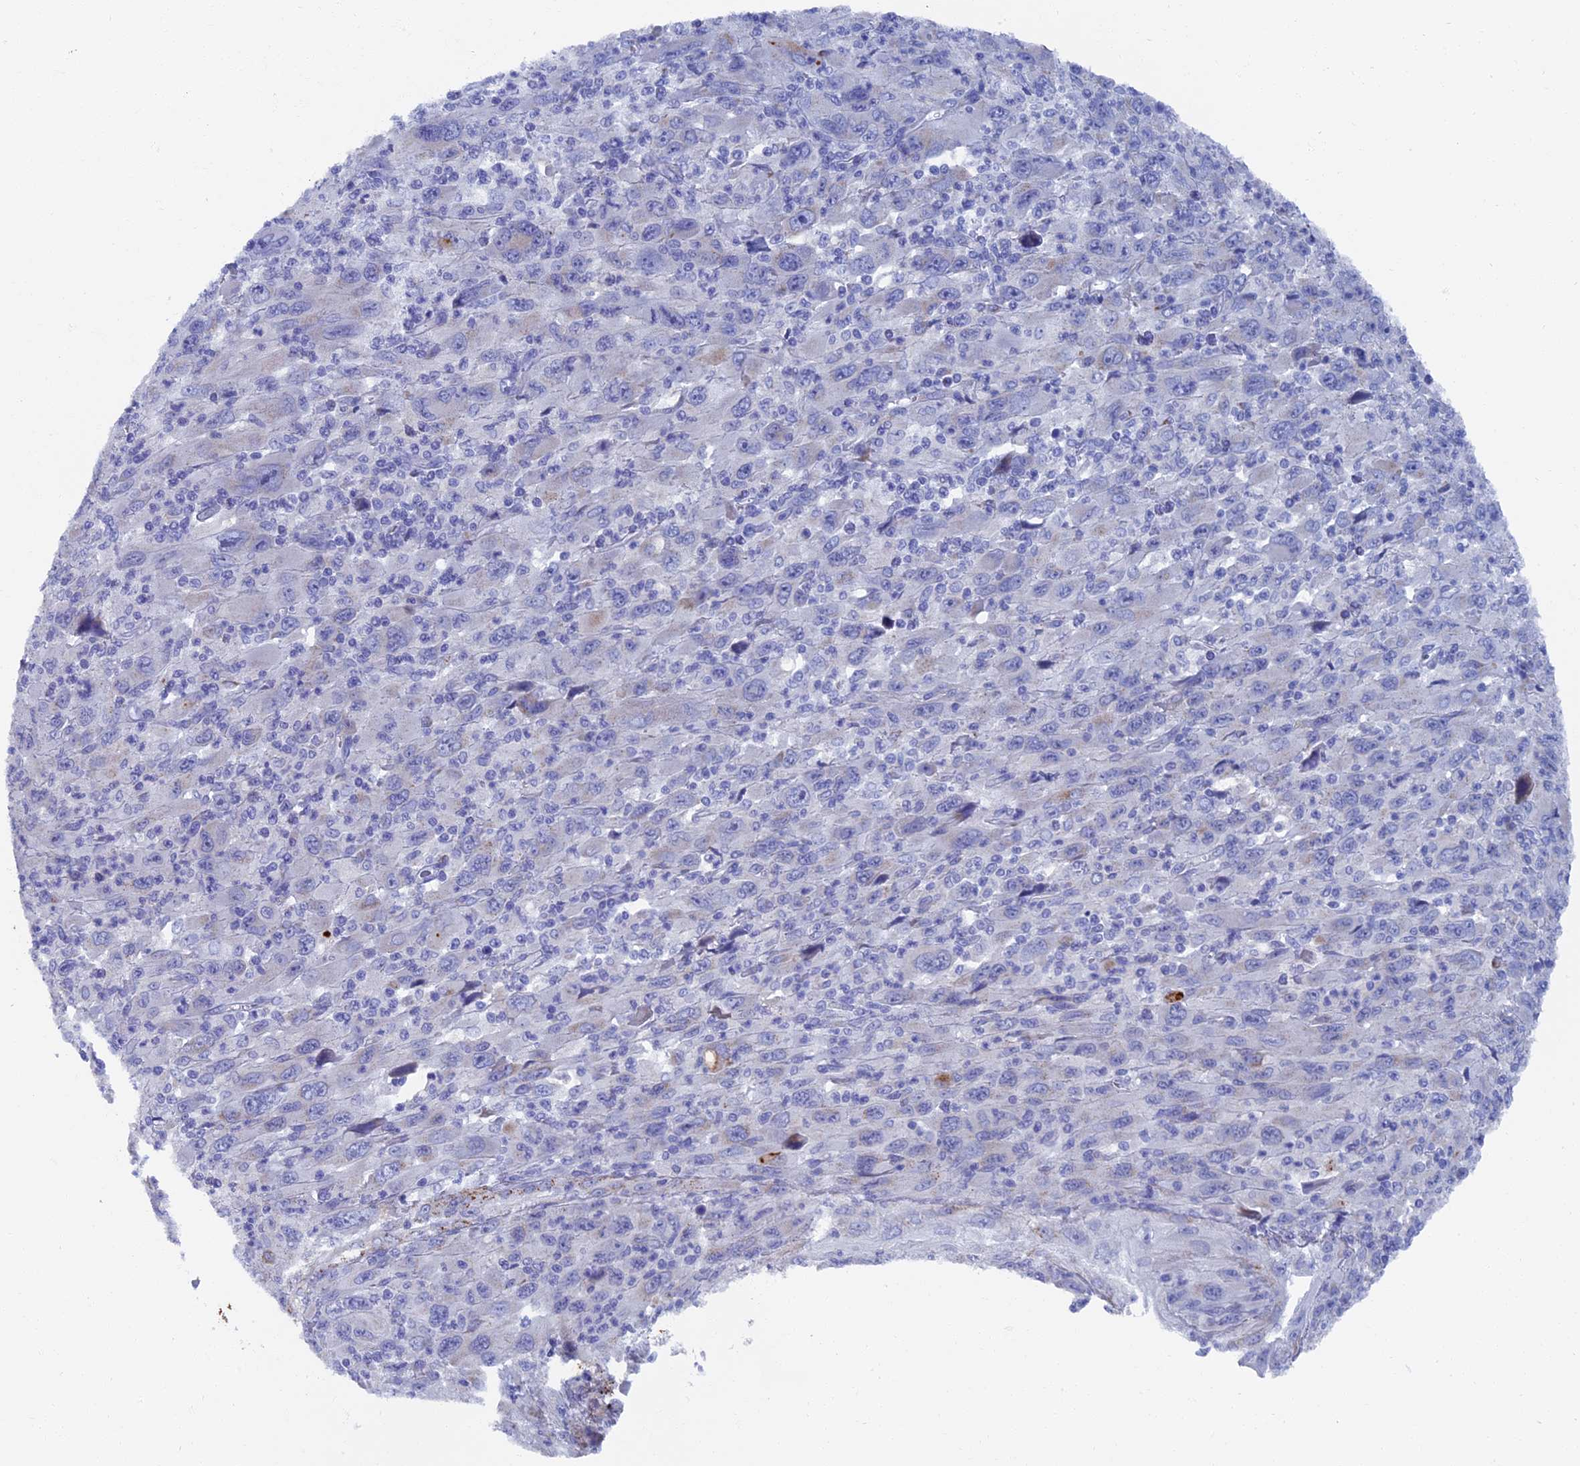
{"staining": {"intensity": "negative", "quantity": "none", "location": "none"}, "tissue": "melanoma", "cell_type": "Tumor cells", "image_type": "cancer", "snomed": [{"axis": "morphology", "description": "Malignant melanoma, Metastatic site"}, {"axis": "topography", "description": "Skin"}], "caption": "Melanoma was stained to show a protein in brown. There is no significant positivity in tumor cells.", "gene": "OAT", "patient": {"sex": "female", "age": 56}}